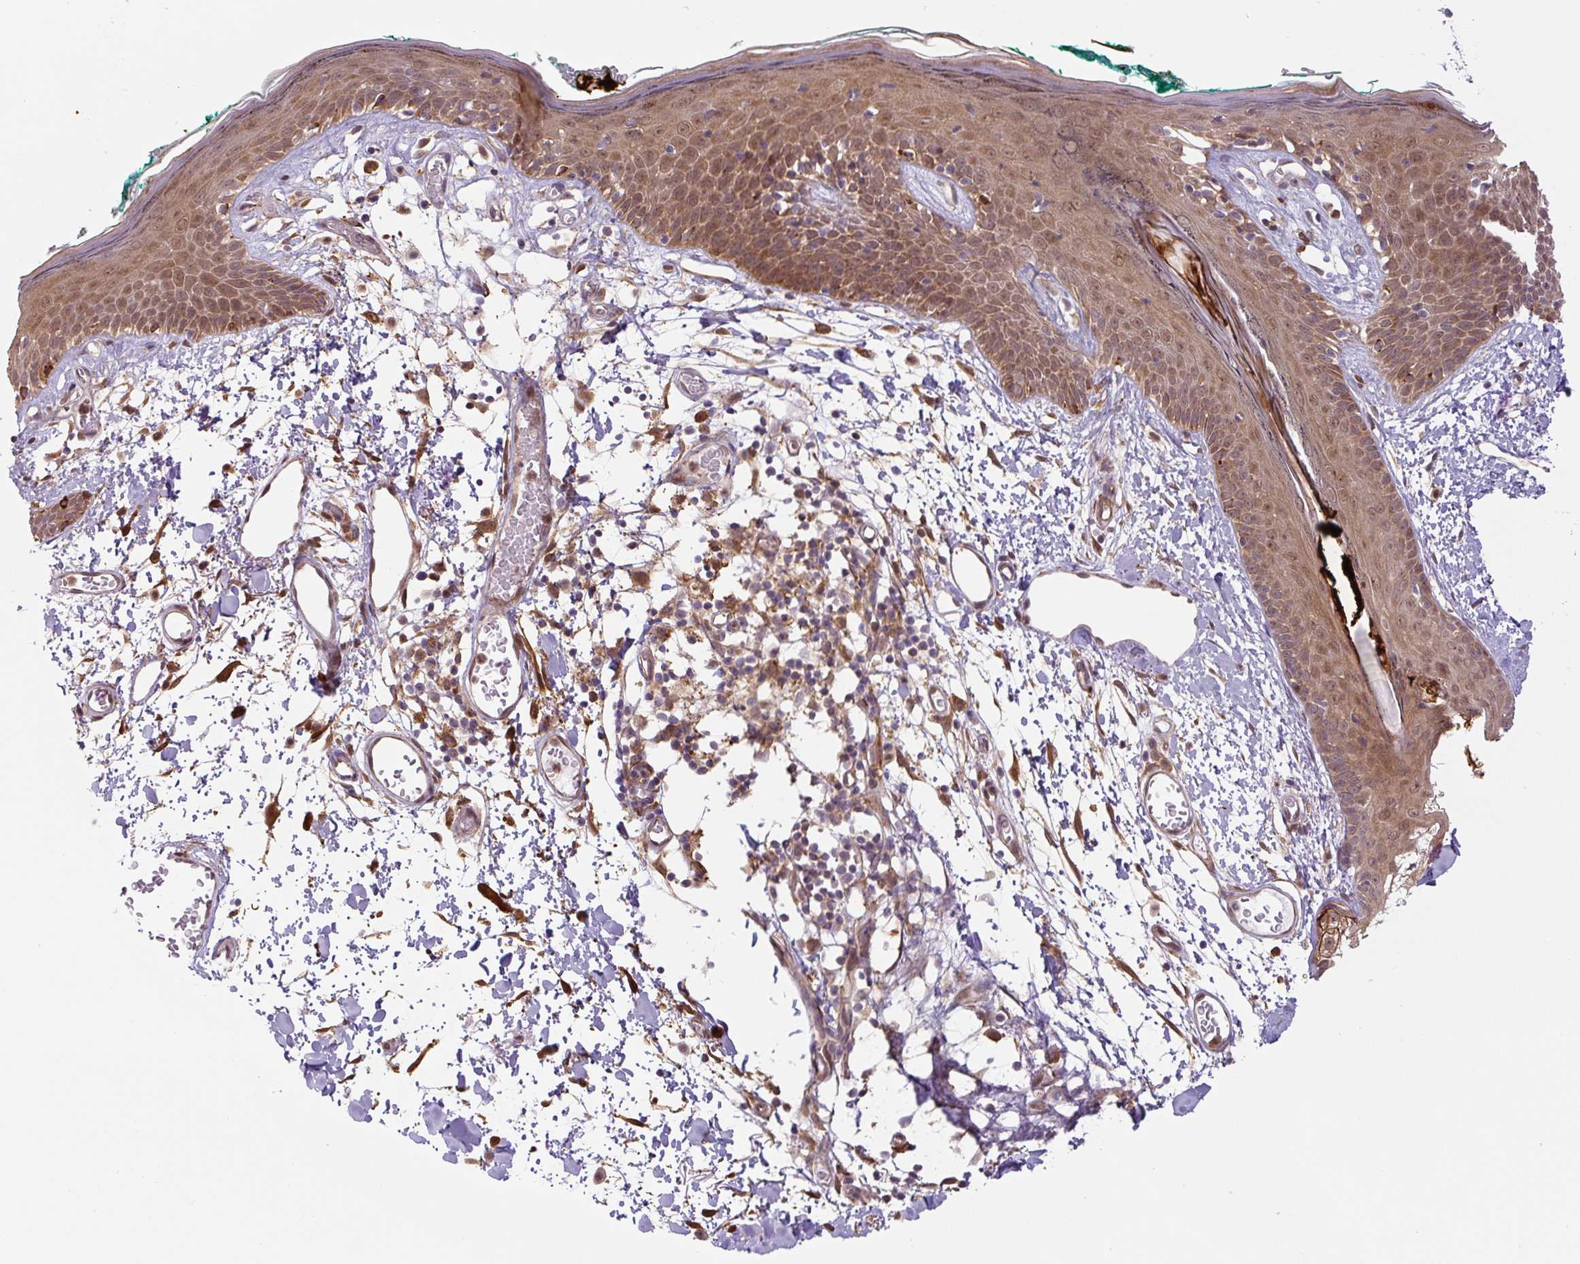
{"staining": {"intensity": "moderate", "quantity": ">75%", "location": "cytoplasmic/membranous"}, "tissue": "skin", "cell_type": "Fibroblasts", "image_type": "normal", "snomed": [{"axis": "morphology", "description": "Normal tissue, NOS"}, {"axis": "topography", "description": "Skin"}], "caption": "An image of skin stained for a protein exhibits moderate cytoplasmic/membranous brown staining in fibroblasts.", "gene": "ZSWIM7", "patient": {"sex": "male", "age": 79}}